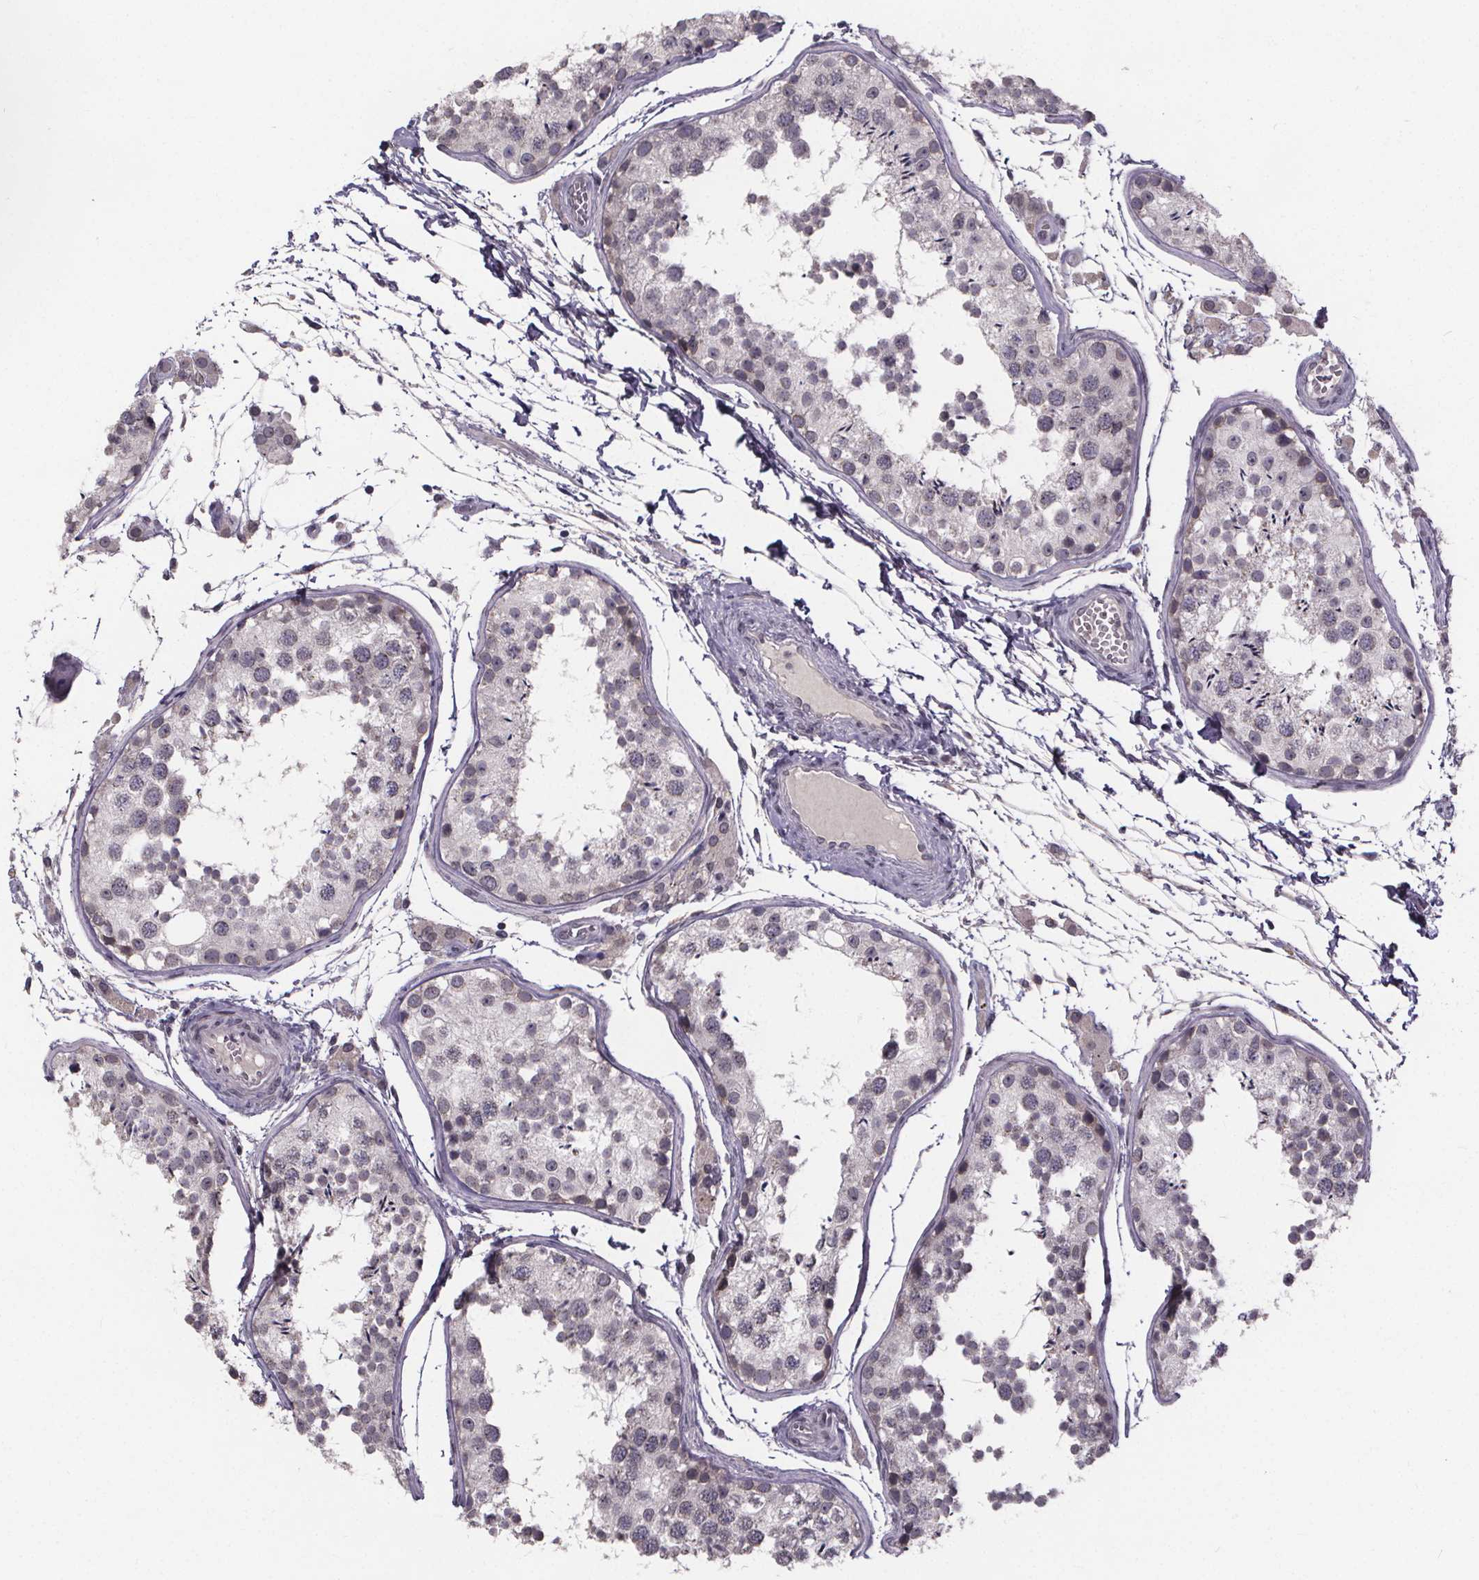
{"staining": {"intensity": "negative", "quantity": "none", "location": "none"}, "tissue": "testis", "cell_type": "Cells in seminiferous ducts", "image_type": "normal", "snomed": [{"axis": "morphology", "description": "Normal tissue, NOS"}, {"axis": "topography", "description": "Testis"}], "caption": "High magnification brightfield microscopy of benign testis stained with DAB (3,3'-diaminobenzidine) (brown) and counterstained with hematoxylin (blue): cells in seminiferous ducts show no significant expression. The staining is performed using DAB brown chromogen with nuclei counter-stained in using hematoxylin.", "gene": "FAM181B", "patient": {"sex": "male", "age": 29}}